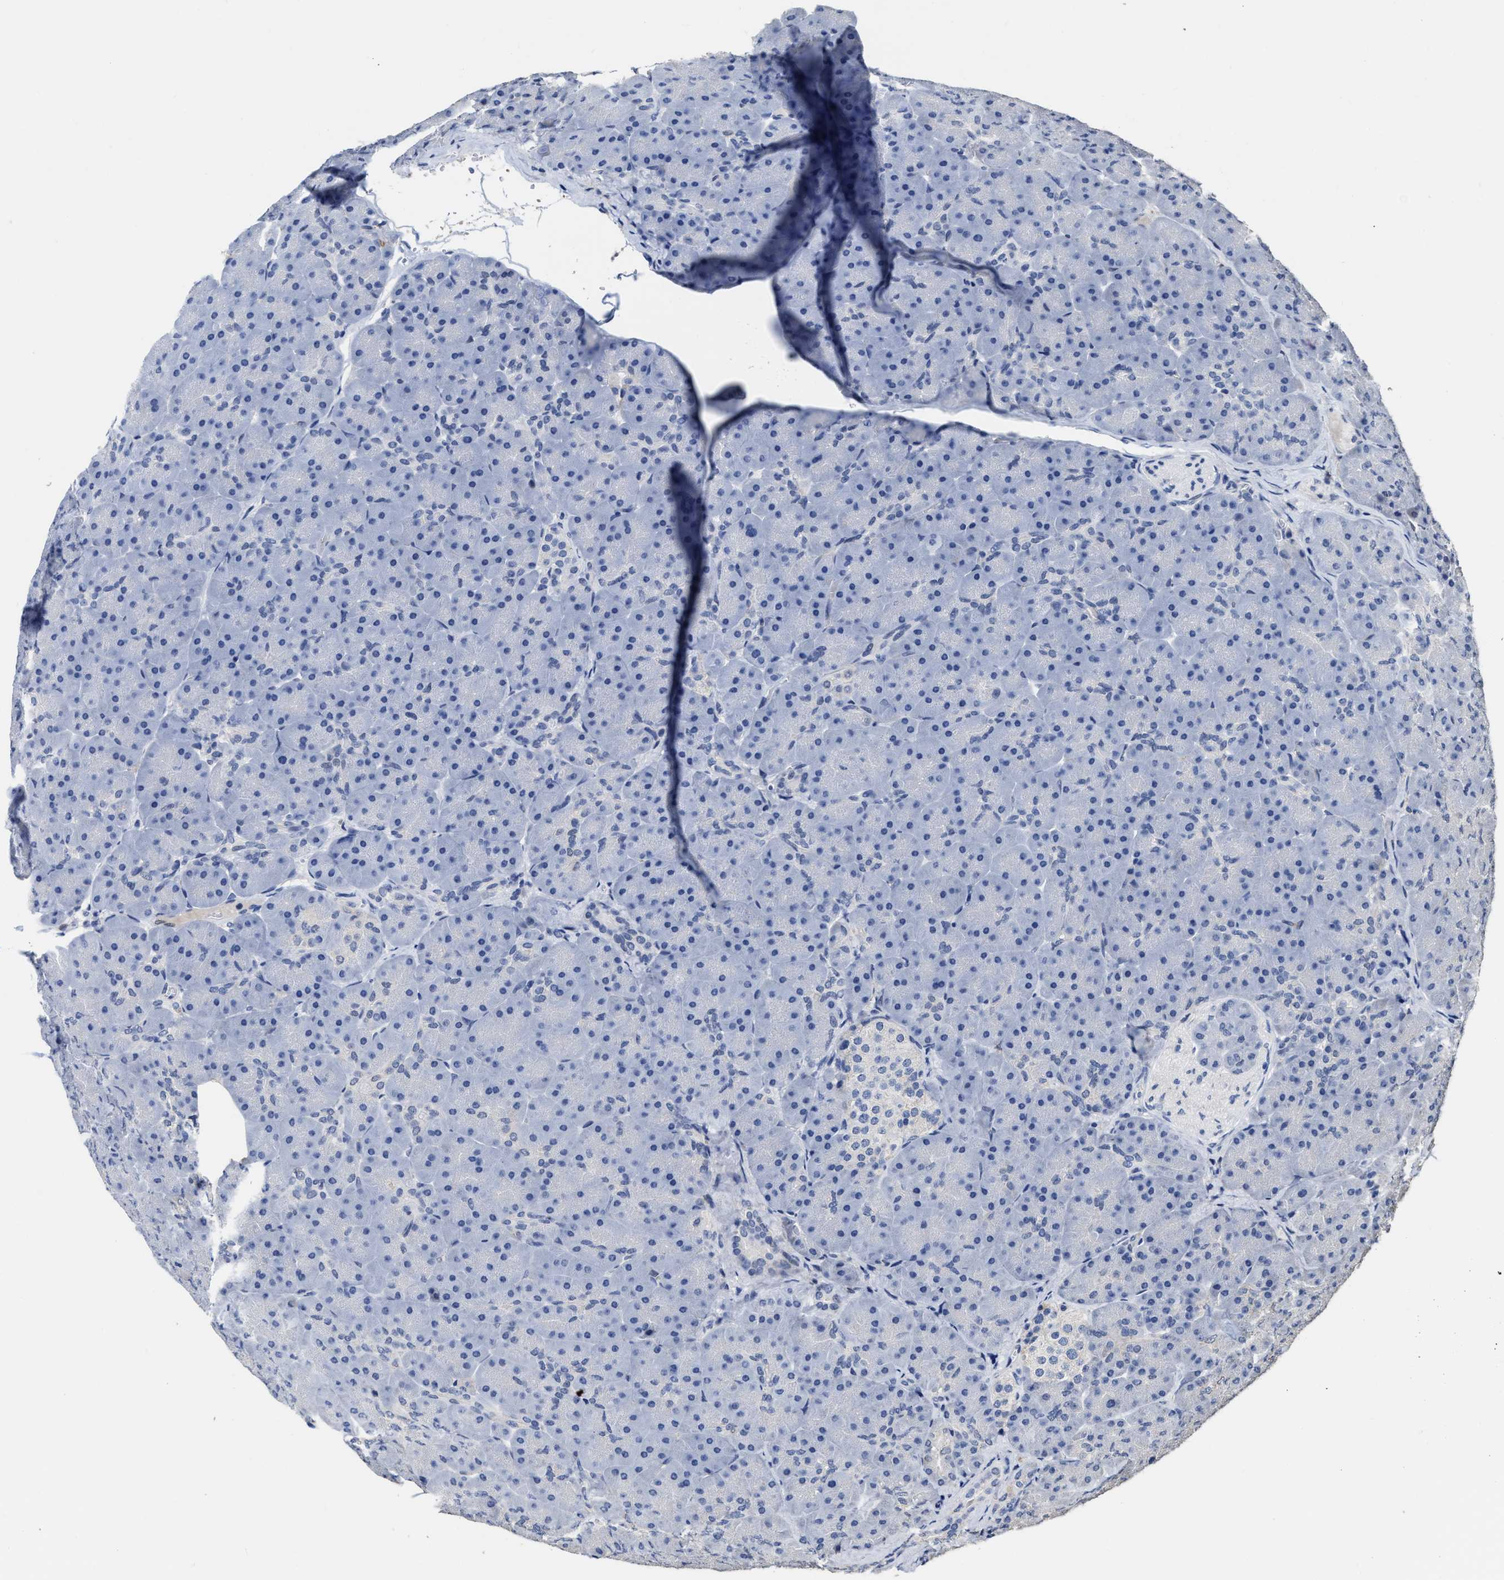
{"staining": {"intensity": "negative", "quantity": "none", "location": "none"}, "tissue": "pancreas", "cell_type": "Exocrine glandular cells", "image_type": "normal", "snomed": [{"axis": "morphology", "description": "Normal tissue, NOS"}, {"axis": "topography", "description": "Pancreas"}], "caption": "Immunohistochemistry (IHC) micrograph of normal pancreas: pancreas stained with DAB shows no significant protein staining in exocrine glandular cells.", "gene": "ZFAT", "patient": {"sex": "male", "age": 66}}